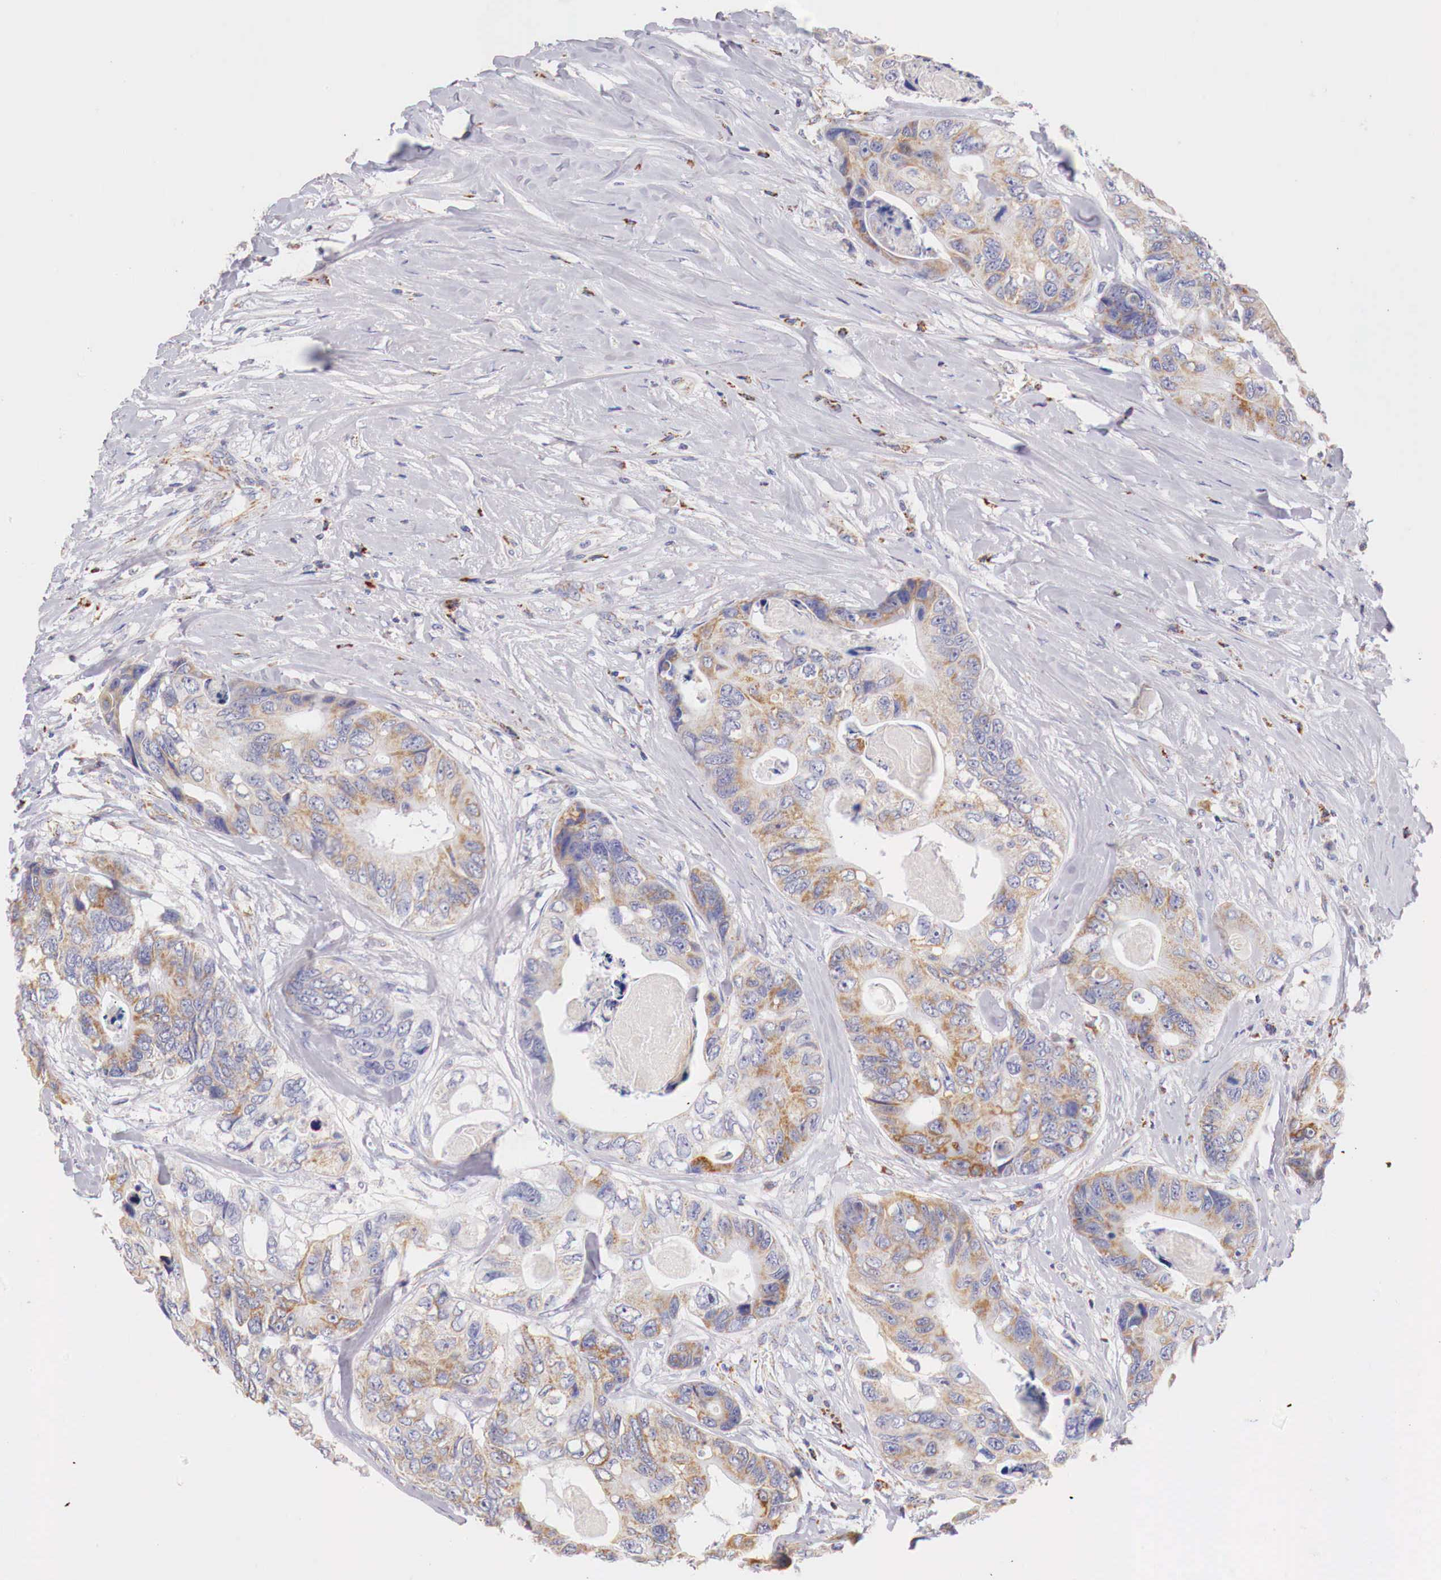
{"staining": {"intensity": "weak", "quantity": "<25%", "location": "cytoplasmic/membranous"}, "tissue": "colorectal cancer", "cell_type": "Tumor cells", "image_type": "cancer", "snomed": [{"axis": "morphology", "description": "Adenocarcinoma, NOS"}, {"axis": "topography", "description": "Colon"}], "caption": "An immunohistochemistry (IHC) image of adenocarcinoma (colorectal) is shown. There is no staining in tumor cells of adenocarcinoma (colorectal).", "gene": "IDH3G", "patient": {"sex": "female", "age": 86}}